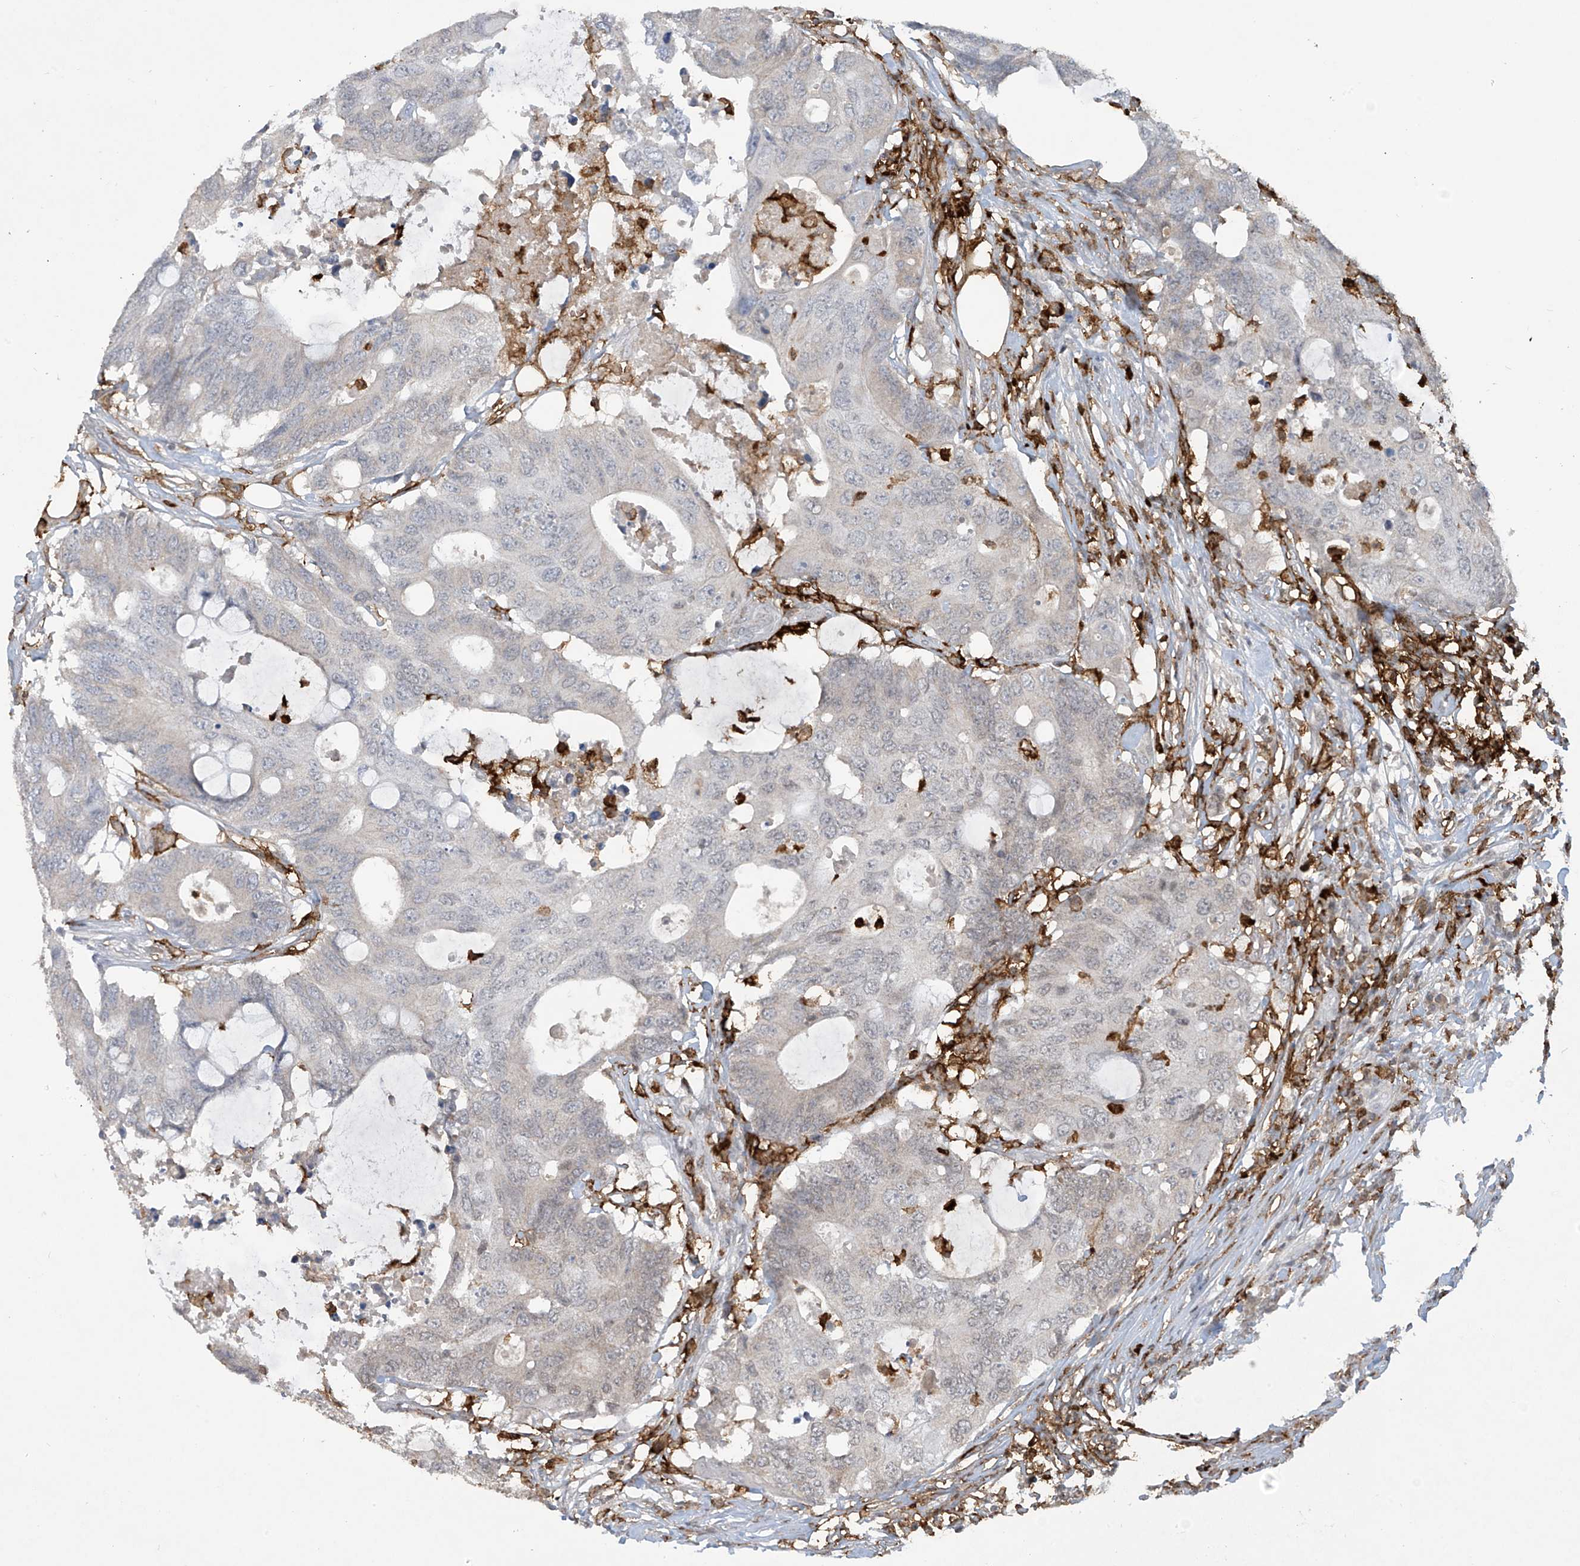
{"staining": {"intensity": "negative", "quantity": "none", "location": "none"}, "tissue": "colorectal cancer", "cell_type": "Tumor cells", "image_type": "cancer", "snomed": [{"axis": "morphology", "description": "Adenocarcinoma, NOS"}, {"axis": "topography", "description": "Colon"}], "caption": "Immunohistochemical staining of human colorectal cancer exhibits no significant expression in tumor cells.", "gene": "FCGR3A", "patient": {"sex": "male", "age": 71}}